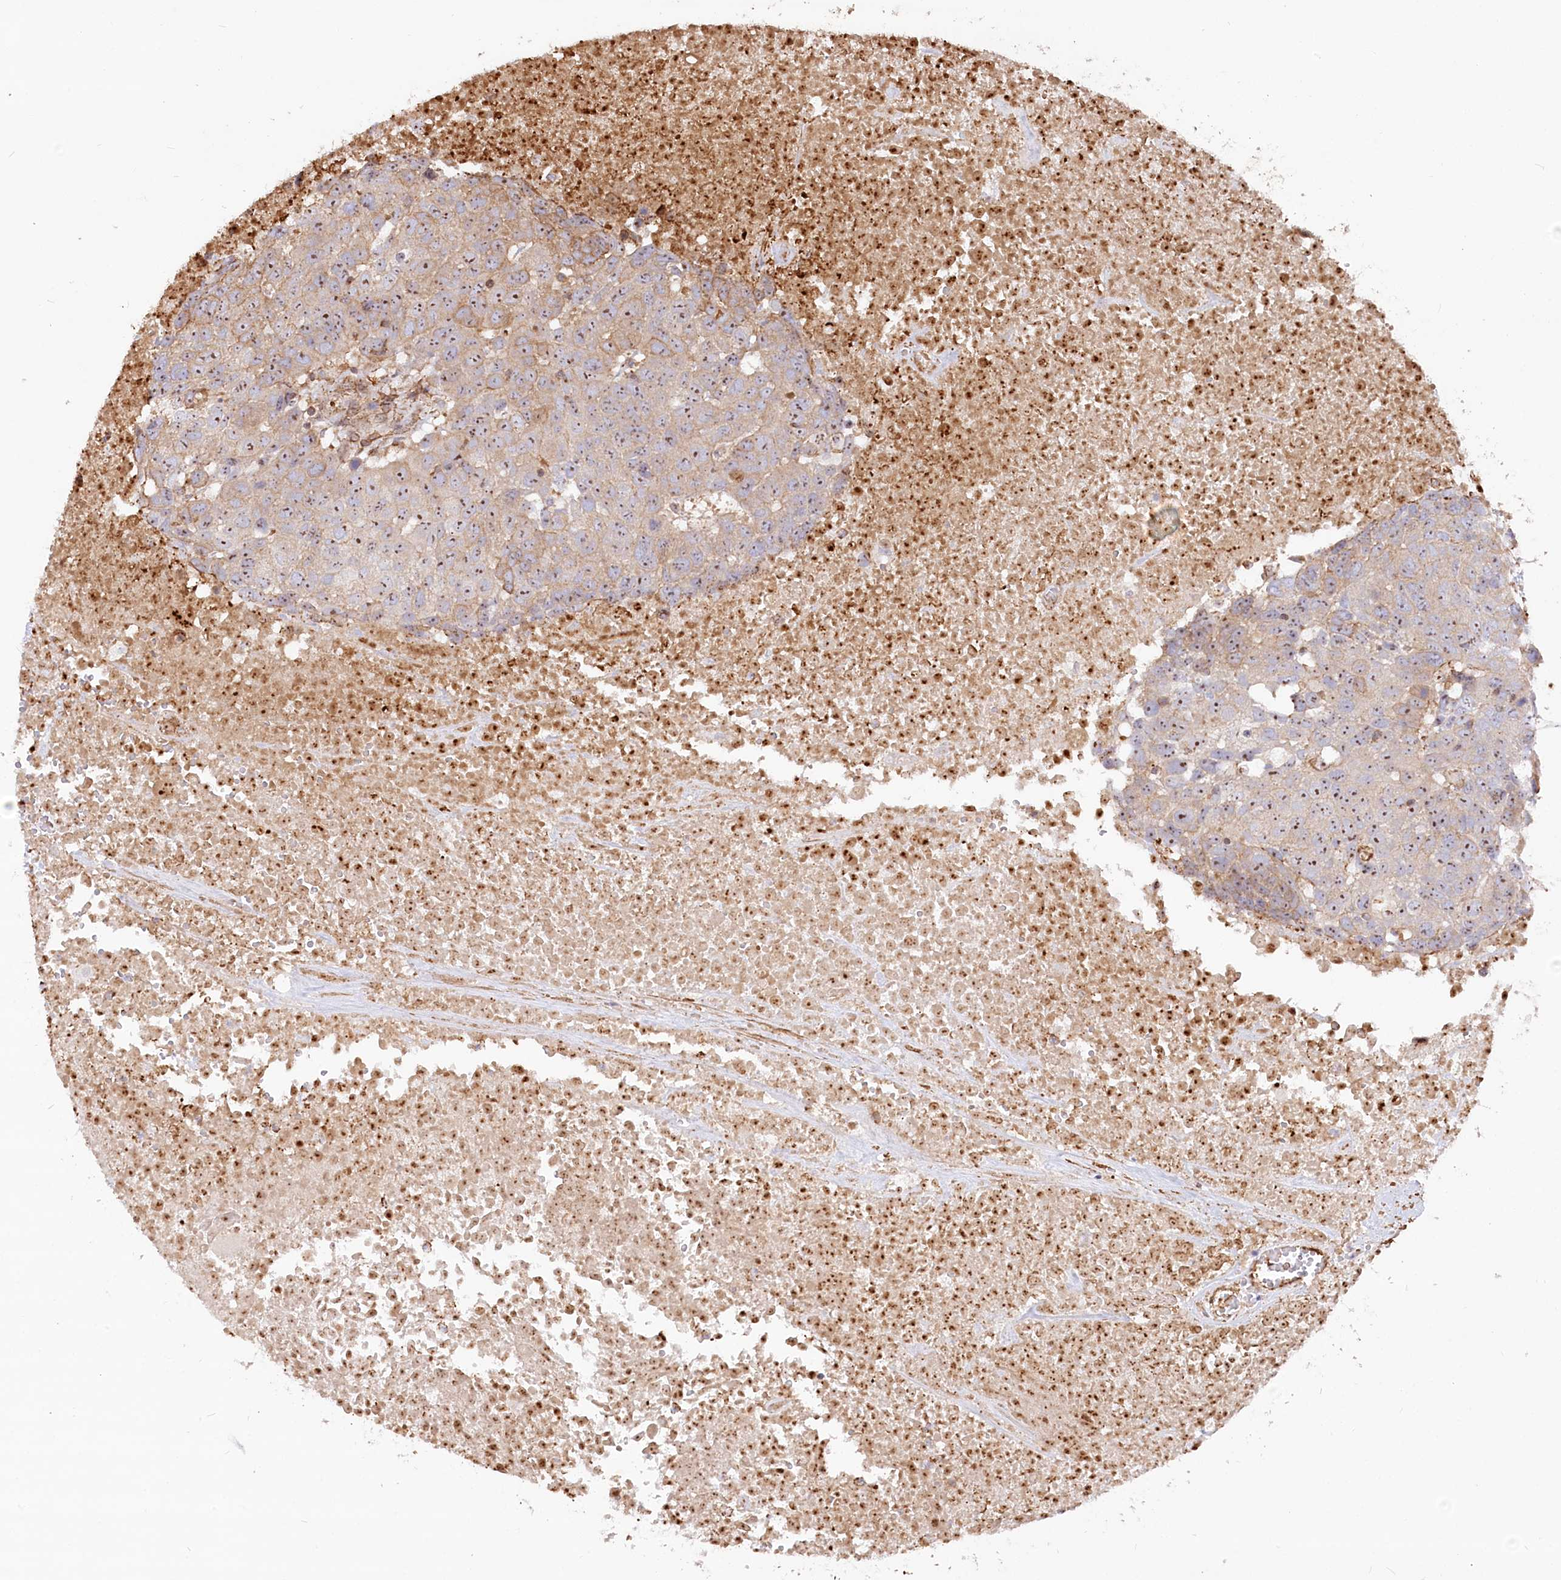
{"staining": {"intensity": "weak", "quantity": "25%-75%", "location": "nuclear"}, "tissue": "head and neck cancer", "cell_type": "Tumor cells", "image_type": "cancer", "snomed": [{"axis": "morphology", "description": "Squamous cell carcinoma, NOS"}, {"axis": "topography", "description": "Head-Neck"}], "caption": "The micrograph displays immunohistochemical staining of head and neck cancer. There is weak nuclear positivity is identified in about 25%-75% of tumor cells.", "gene": "WDR36", "patient": {"sex": "male", "age": 66}}